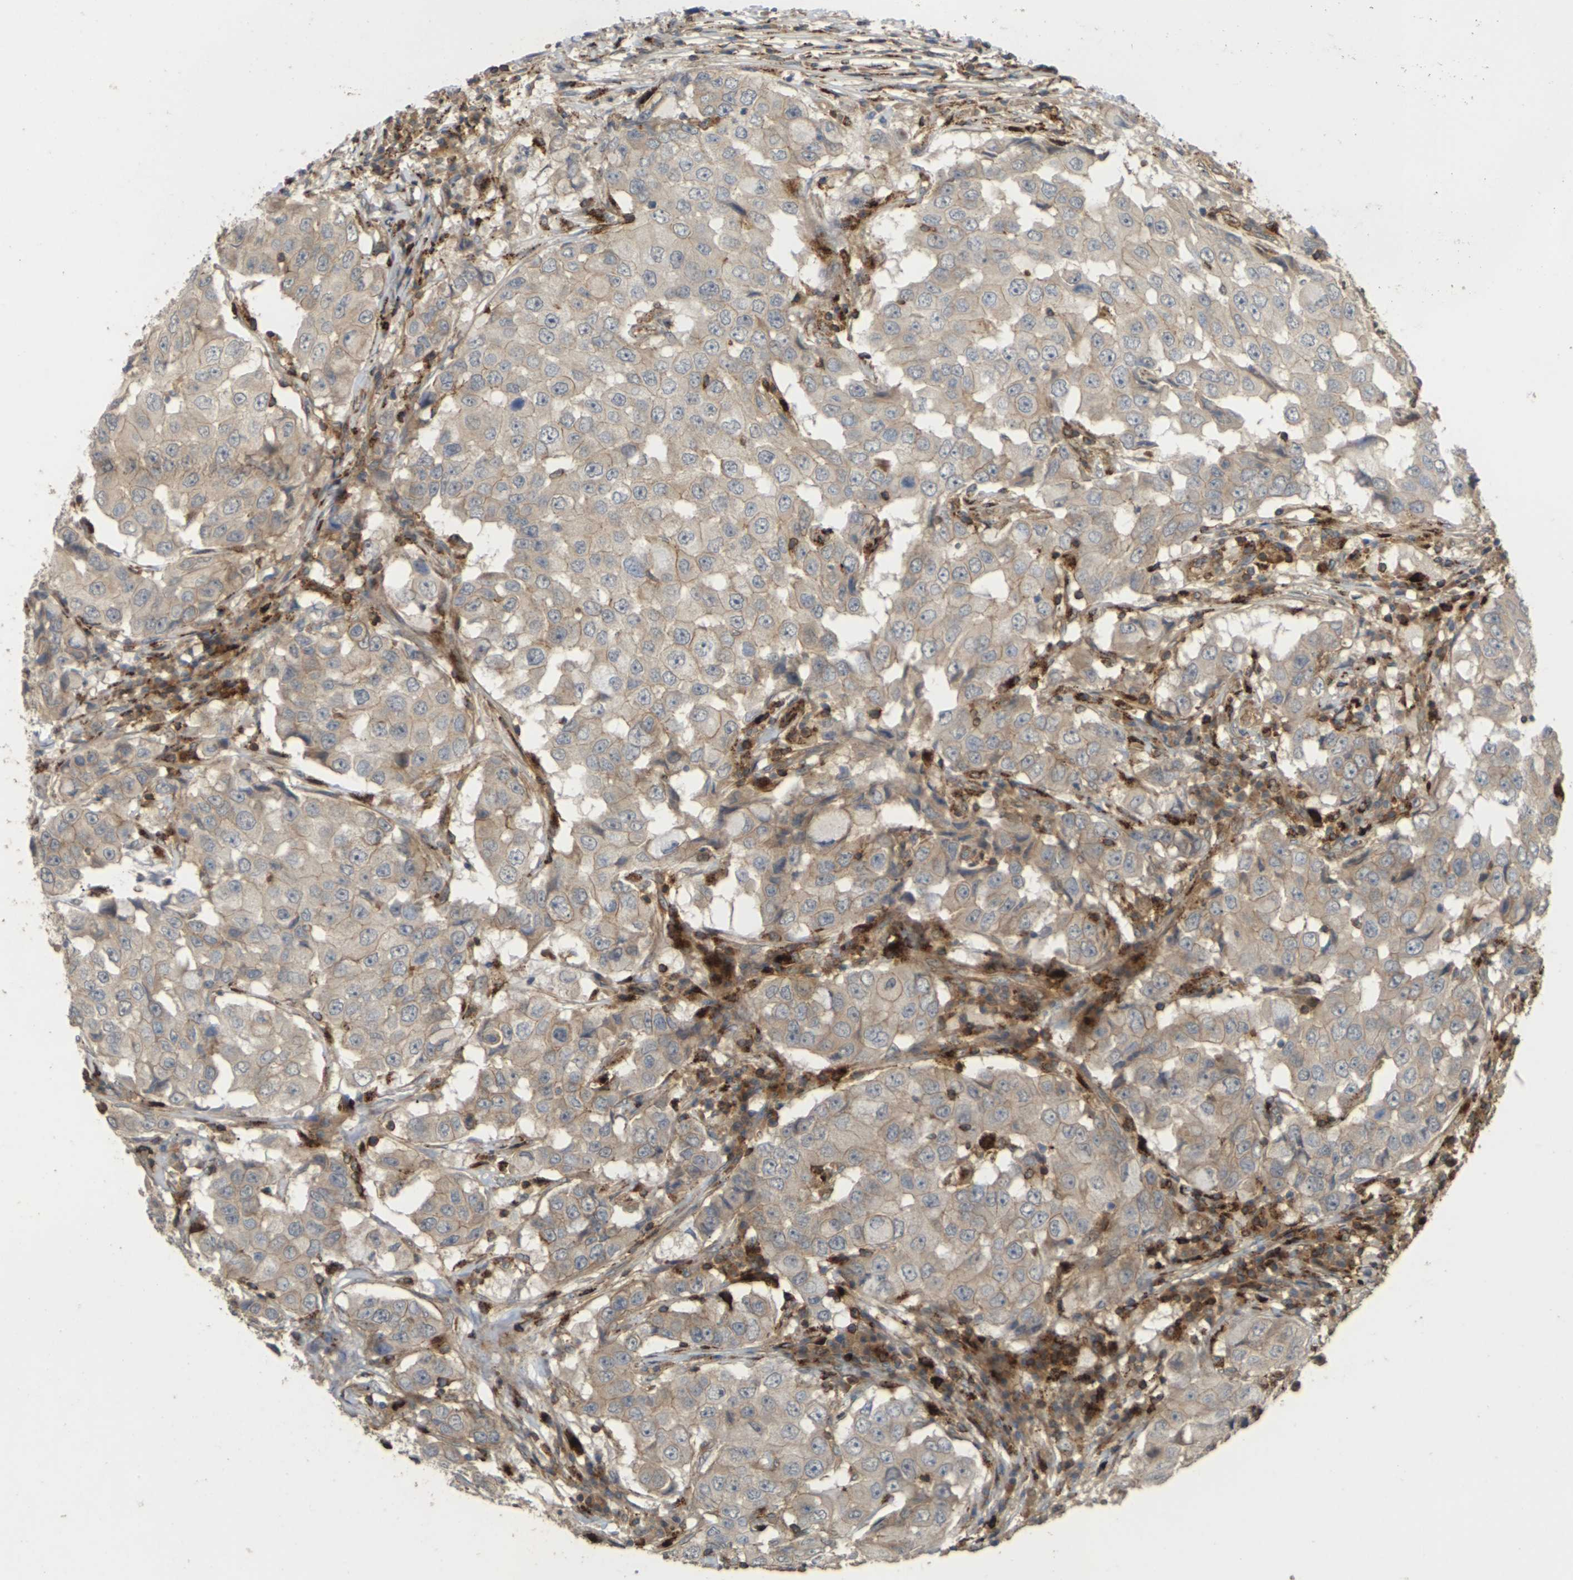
{"staining": {"intensity": "weak", "quantity": ">75%", "location": "cytoplasmic/membranous"}, "tissue": "breast cancer", "cell_type": "Tumor cells", "image_type": "cancer", "snomed": [{"axis": "morphology", "description": "Duct carcinoma"}, {"axis": "topography", "description": "Breast"}], "caption": "Immunohistochemistry of human breast cancer (invasive ductal carcinoma) shows low levels of weak cytoplasmic/membranous staining in about >75% of tumor cells.", "gene": "KSR1", "patient": {"sex": "female", "age": 27}}